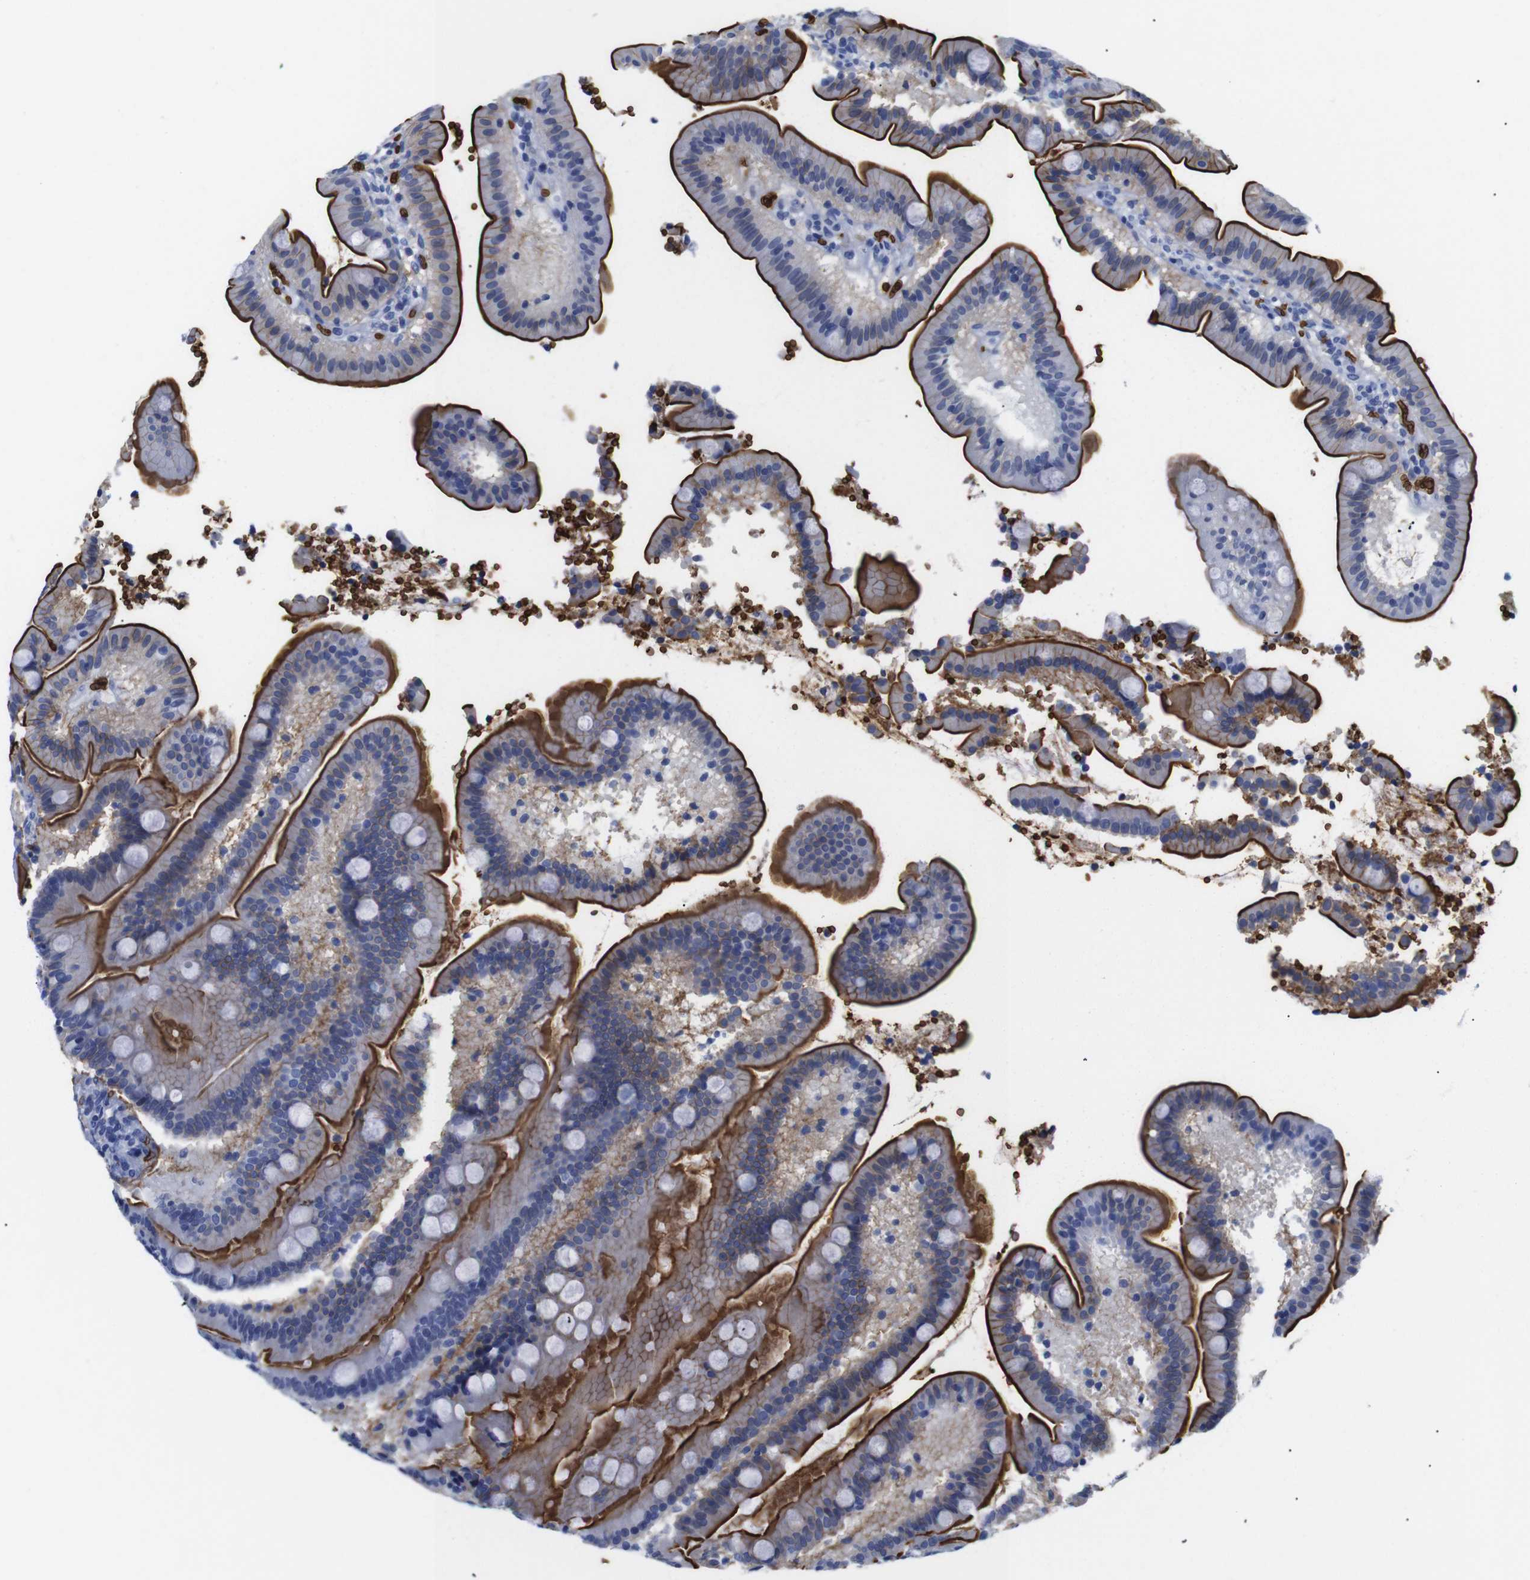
{"staining": {"intensity": "strong", "quantity": "25%-75%", "location": "cytoplasmic/membranous"}, "tissue": "duodenum", "cell_type": "Glandular cells", "image_type": "normal", "snomed": [{"axis": "morphology", "description": "Normal tissue, NOS"}, {"axis": "topography", "description": "Duodenum"}], "caption": "Strong cytoplasmic/membranous staining for a protein is seen in about 25%-75% of glandular cells of unremarkable duodenum using IHC.", "gene": "S1PR2", "patient": {"sex": "male", "age": 54}}